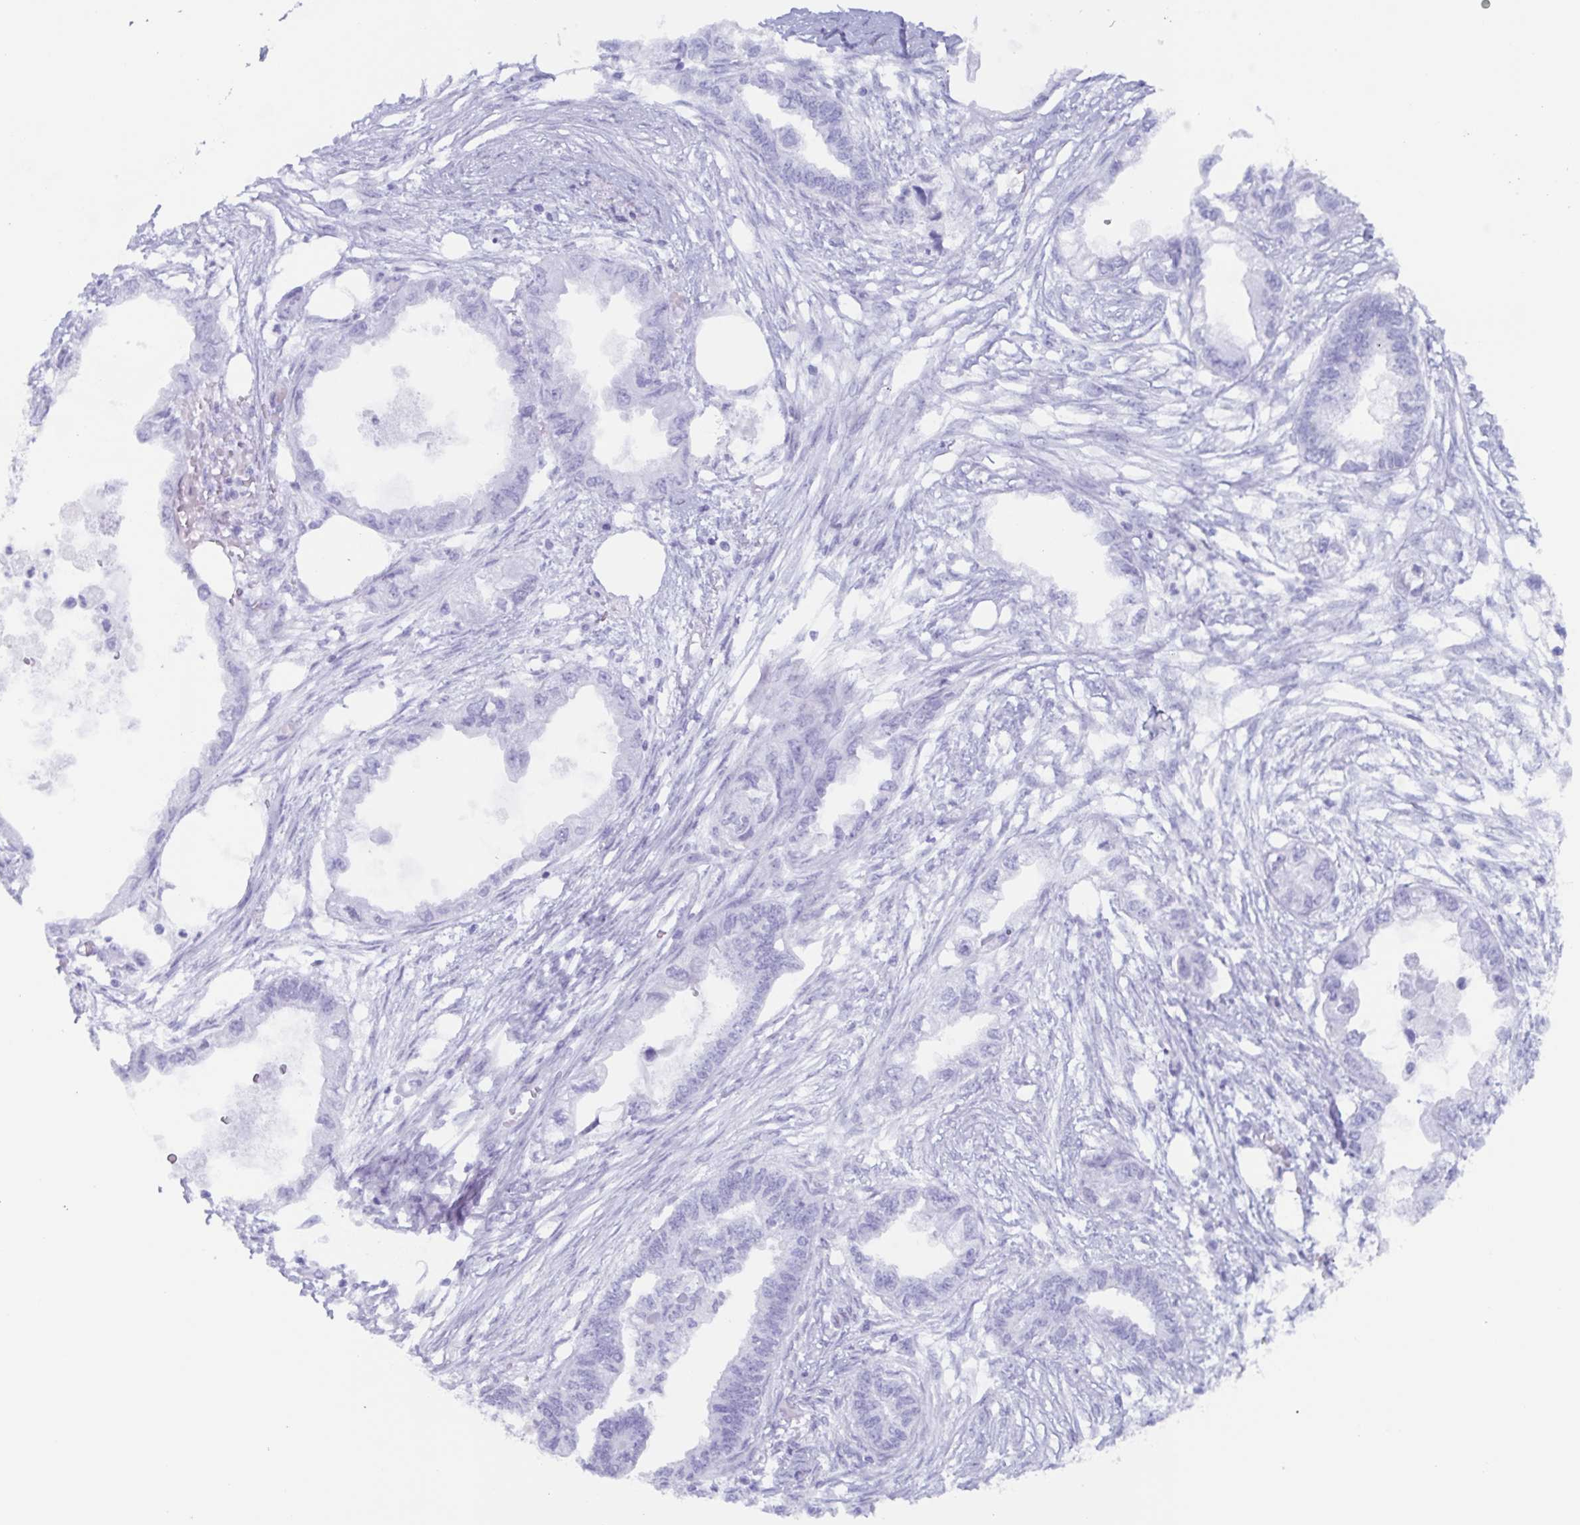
{"staining": {"intensity": "negative", "quantity": "none", "location": "none"}, "tissue": "endometrial cancer", "cell_type": "Tumor cells", "image_type": "cancer", "snomed": [{"axis": "morphology", "description": "Adenocarcinoma, NOS"}, {"axis": "morphology", "description": "Adenocarcinoma, metastatic, NOS"}, {"axis": "topography", "description": "Adipose tissue"}, {"axis": "topography", "description": "Endometrium"}], "caption": "Tumor cells are negative for brown protein staining in endometrial cancer.", "gene": "BPI", "patient": {"sex": "female", "age": 67}}